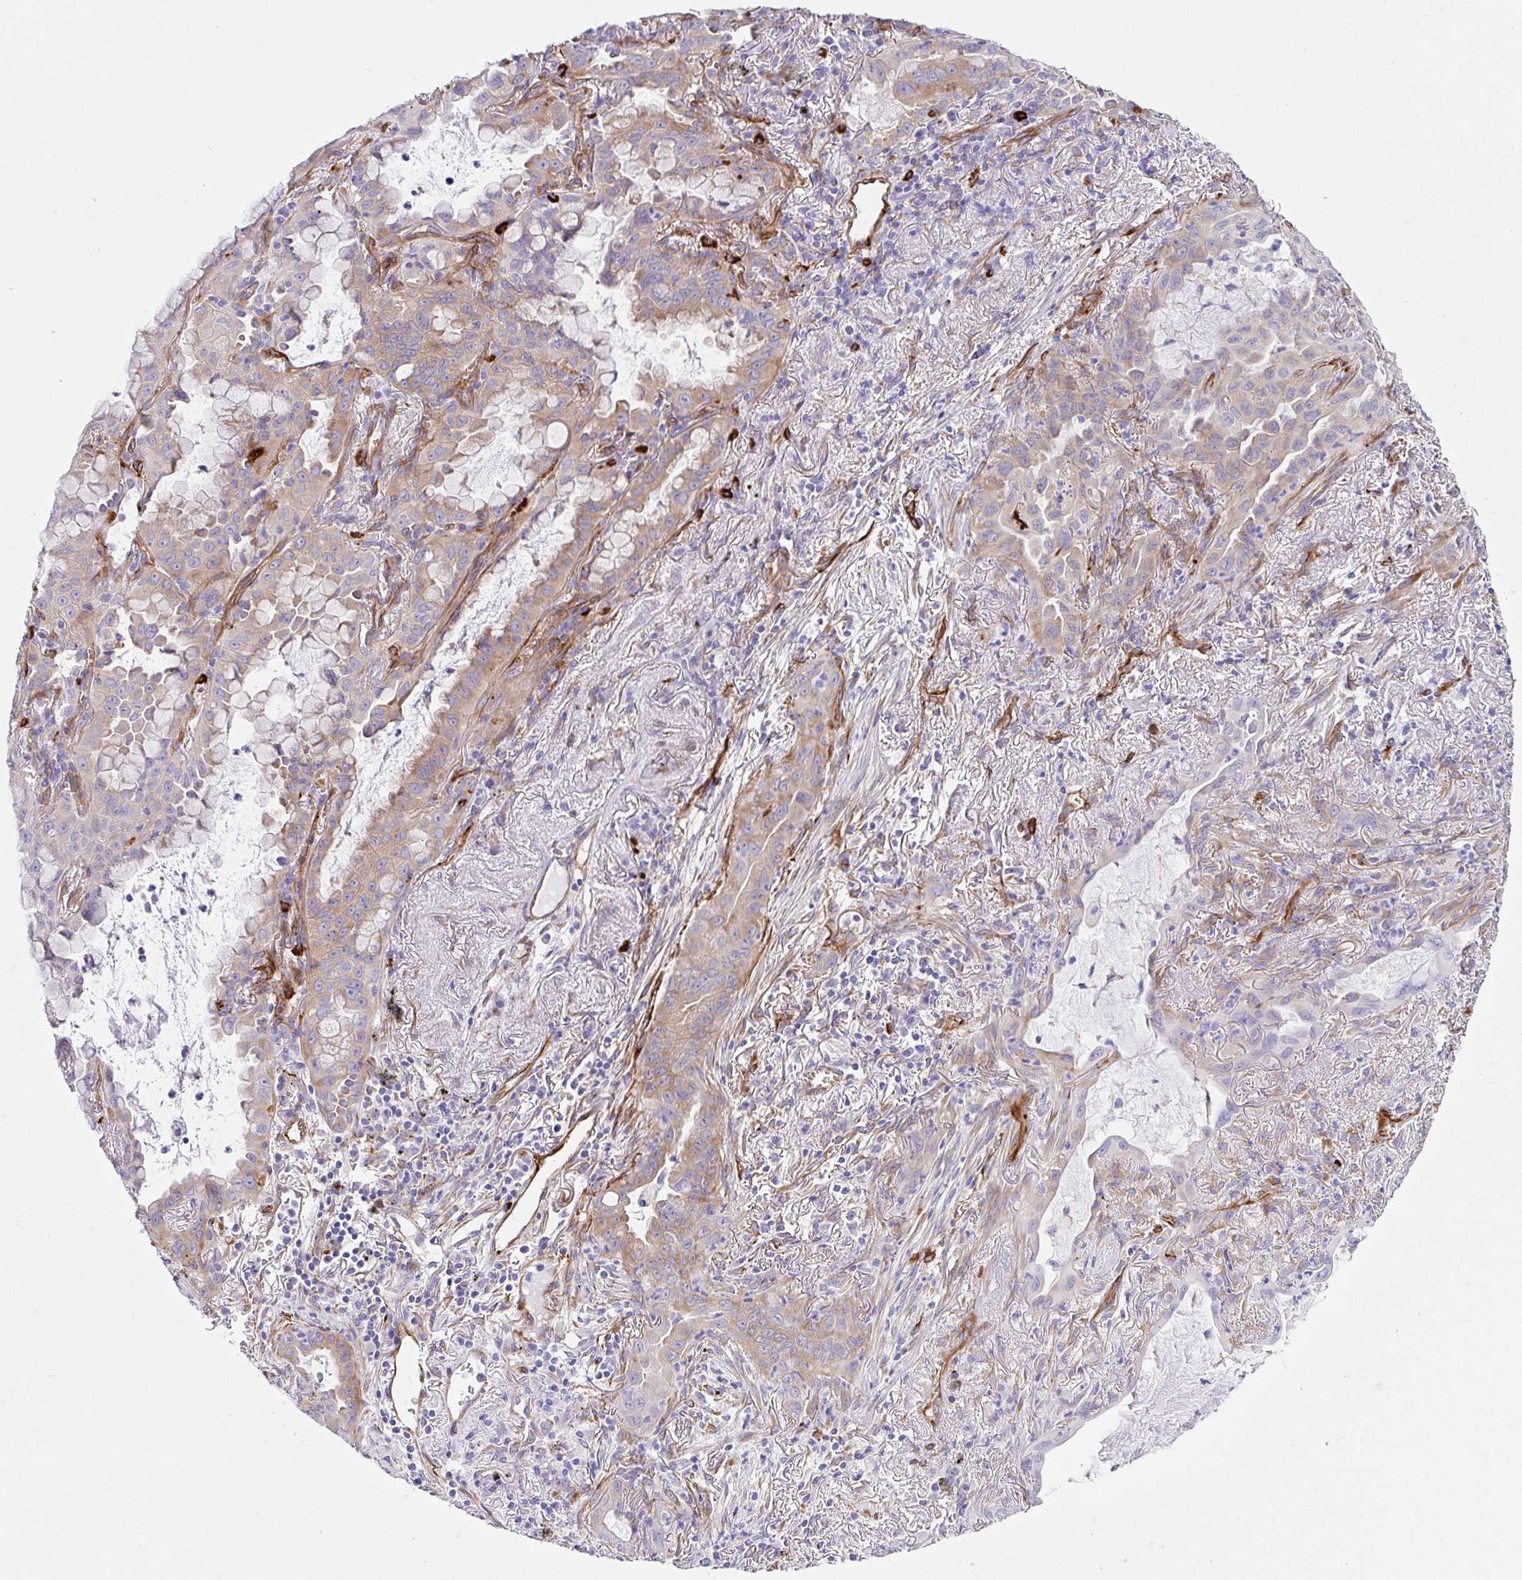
{"staining": {"intensity": "weak", "quantity": "25%-75%", "location": "cytoplasmic/membranous"}, "tissue": "lung cancer", "cell_type": "Tumor cells", "image_type": "cancer", "snomed": [{"axis": "morphology", "description": "Adenocarcinoma, NOS"}, {"axis": "topography", "description": "Lung"}], "caption": "Immunohistochemistry micrograph of human lung adenocarcinoma stained for a protein (brown), which reveals low levels of weak cytoplasmic/membranous staining in approximately 25%-75% of tumor cells.", "gene": "DOCK1", "patient": {"sex": "male", "age": 65}}